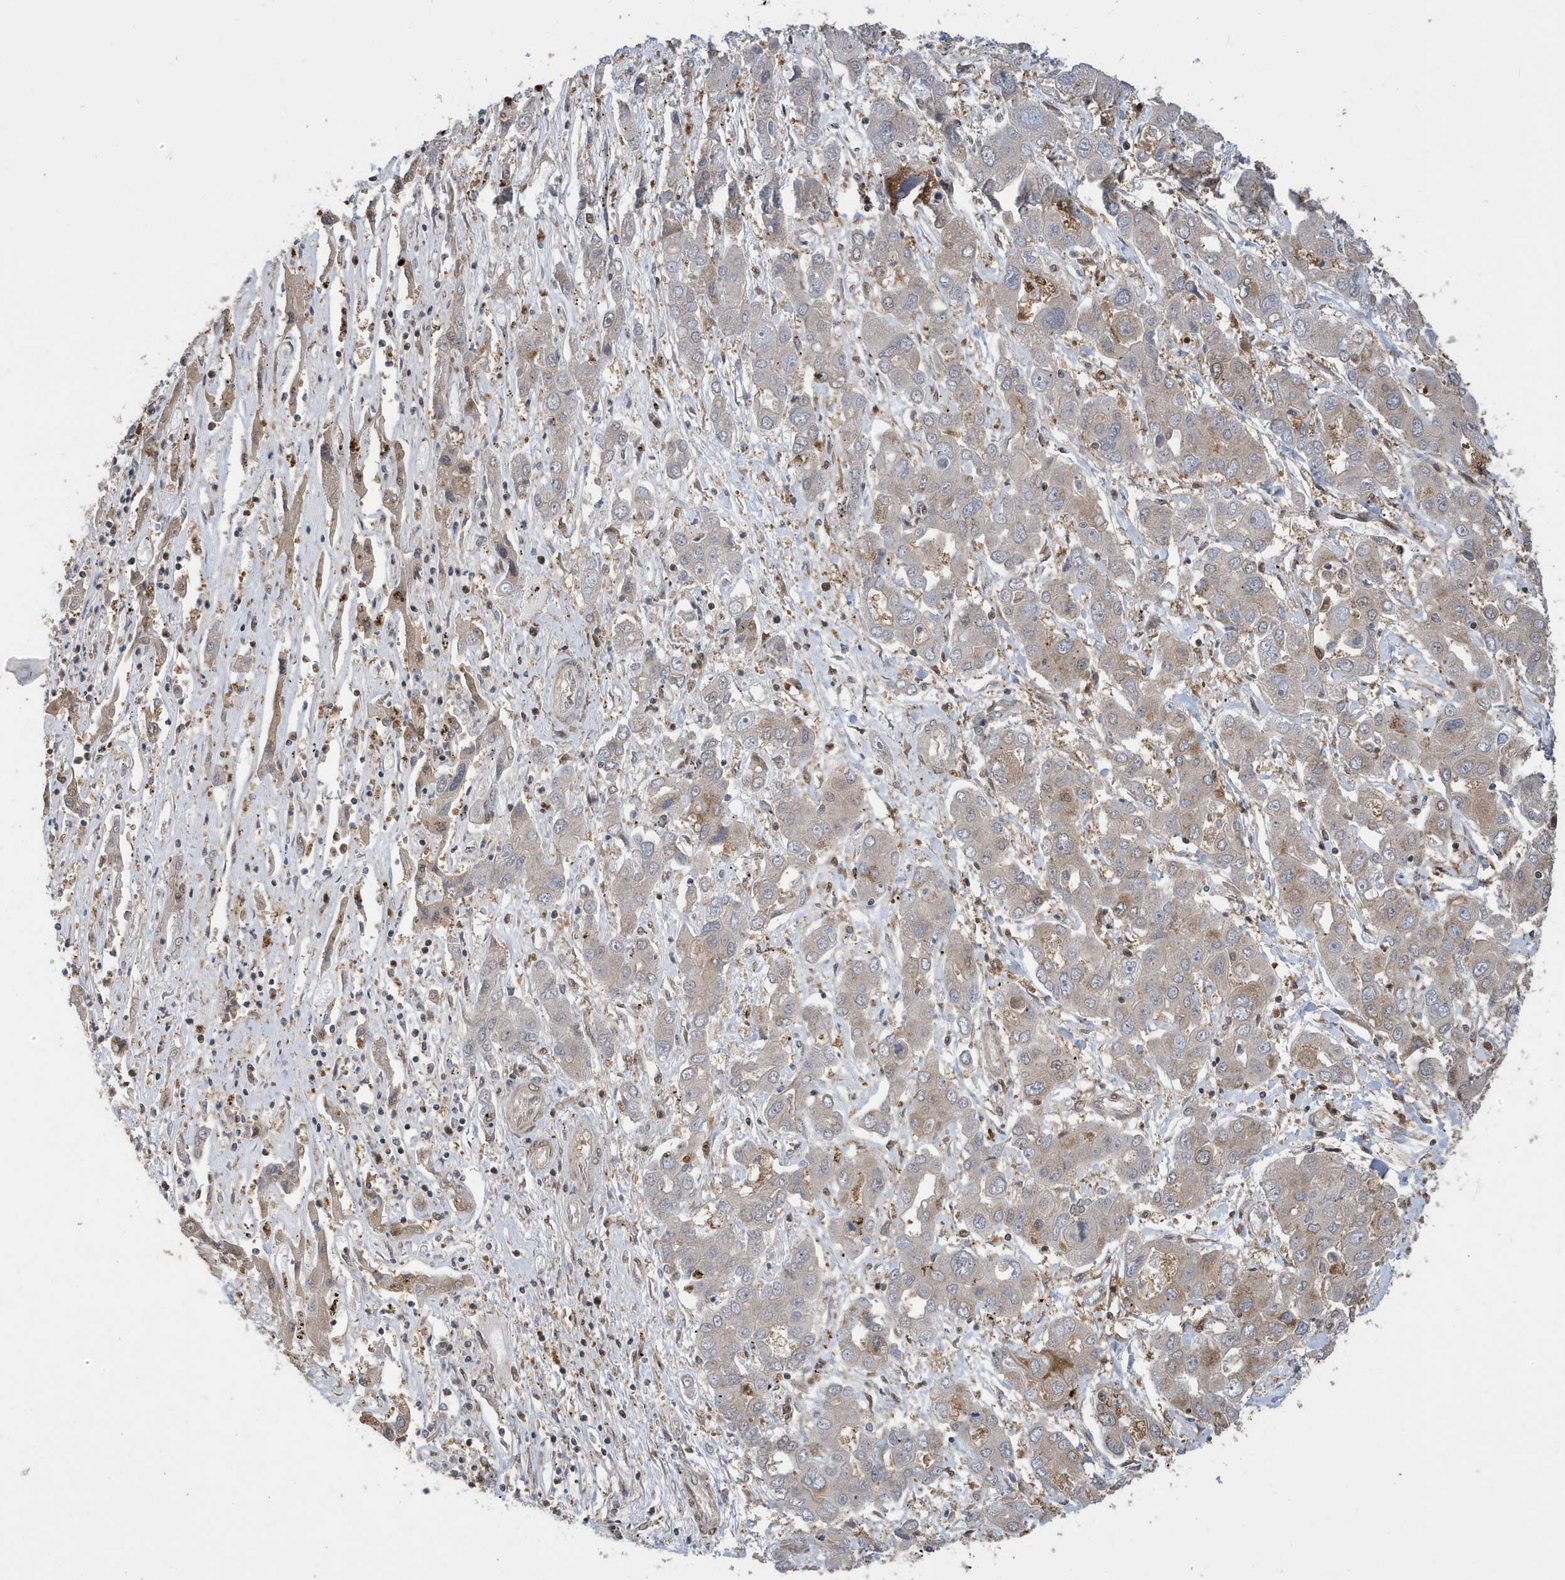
{"staining": {"intensity": "negative", "quantity": "none", "location": "none"}, "tissue": "liver cancer", "cell_type": "Tumor cells", "image_type": "cancer", "snomed": [{"axis": "morphology", "description": "Cholangiocarcinoma"}, {"axis": "topography", "description": "Liver"}], "caption": "Tumor cells are negative for brown protein staining in liver cancer.", "gene": "UBQLN1", "patient": {"sex": "male", "age": 67}}